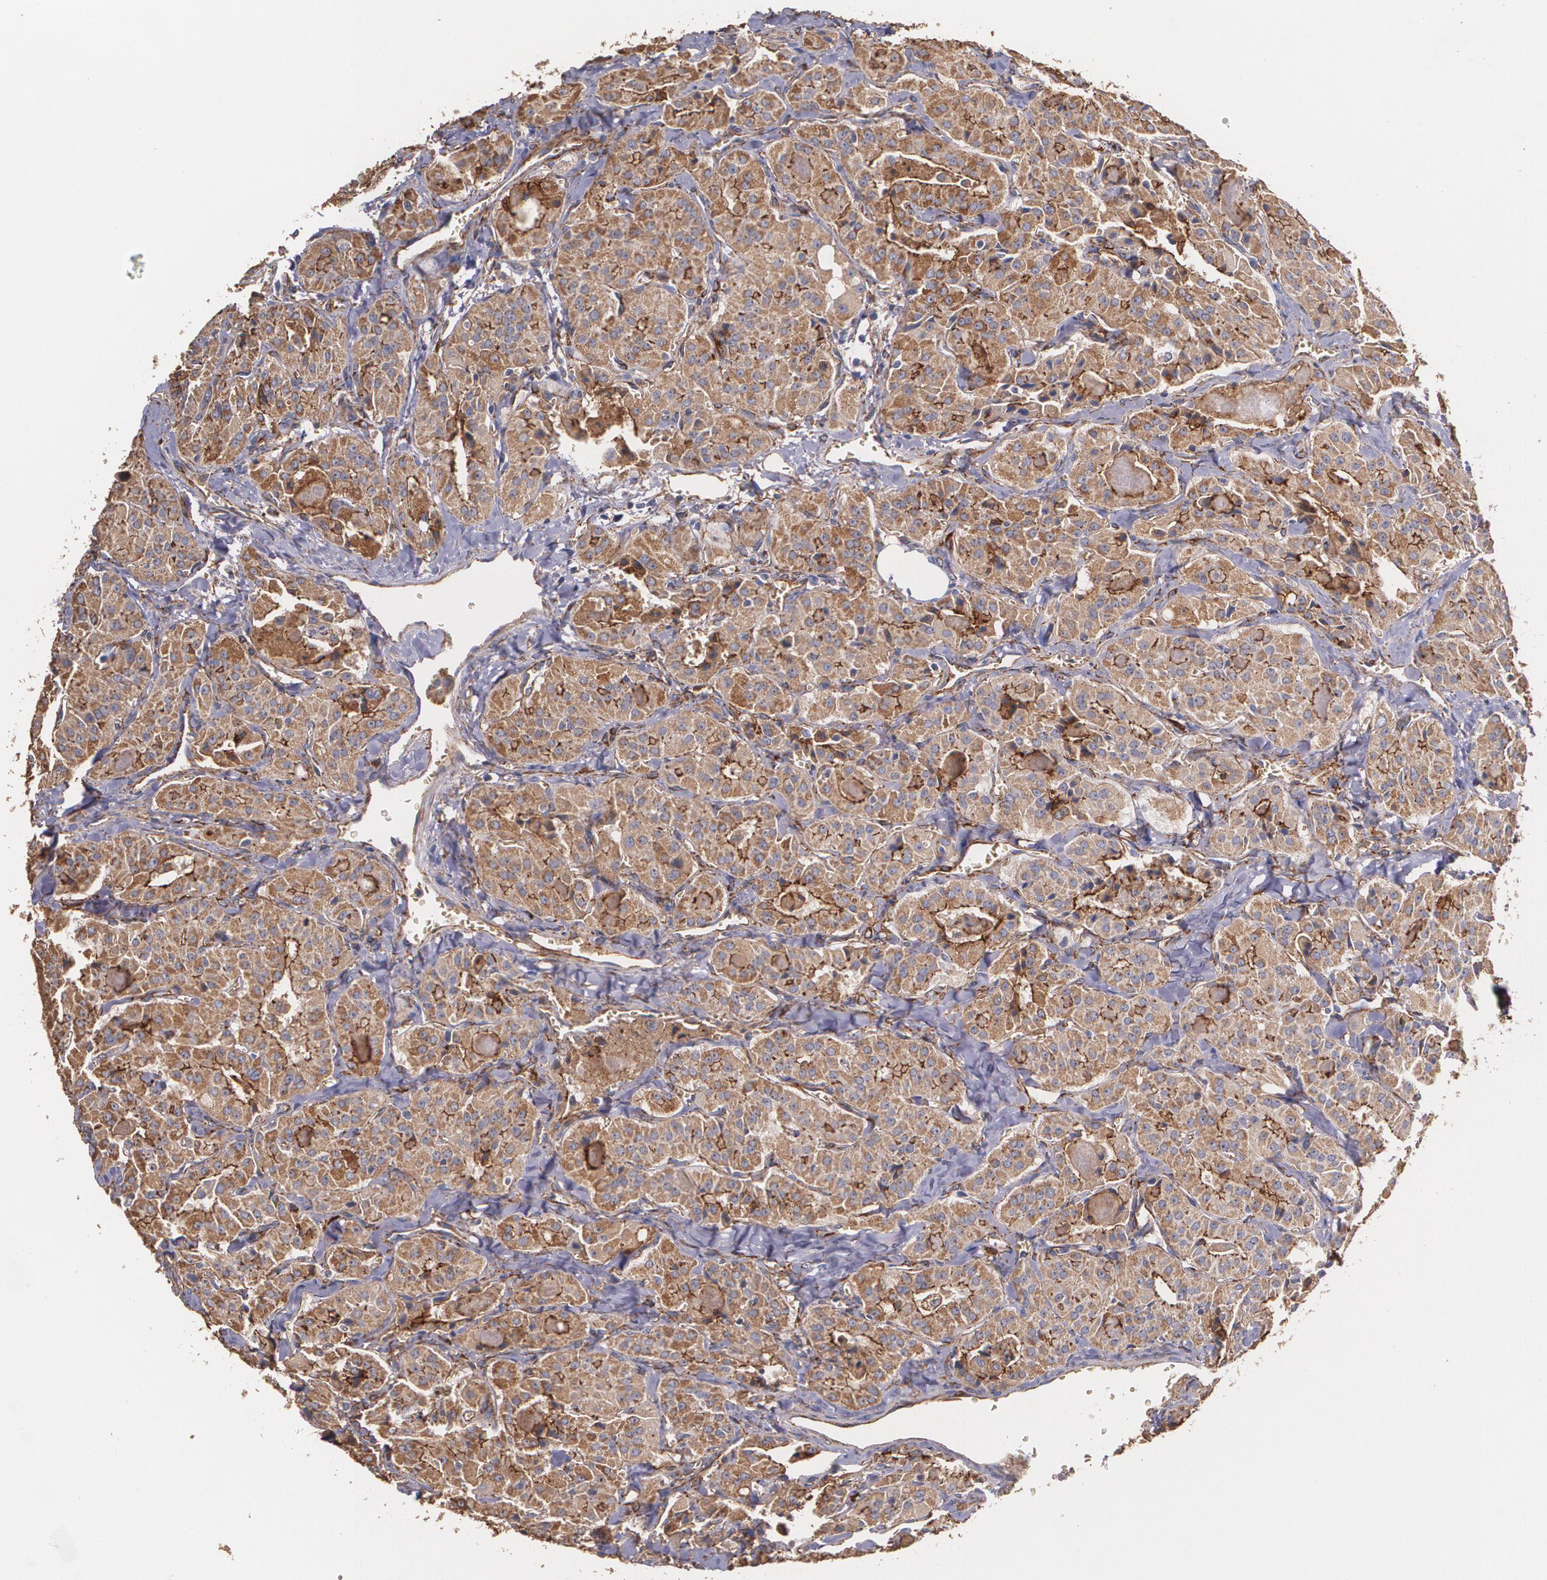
{"staining": {"intensity": "moderate", "quantity": ">75%", "location": "cytoplasmic/membranous"}, "tissue": "thyroid cancer", "cell_type": "Tumor cells", "image_type": "cancer", "snomed": [{"axis": "morphology", "description": "Carcinoma, NOS"}, {"axis": "topography", "description": "Thyroid gland"}], "caption": "Carcinoma (thyroid) stained for a protein demonstrates moderate cytoplasmic/membranous positivity in tumor cells.", "gene": "TJP1", "patient": {"sex": "male", "age": 76}}